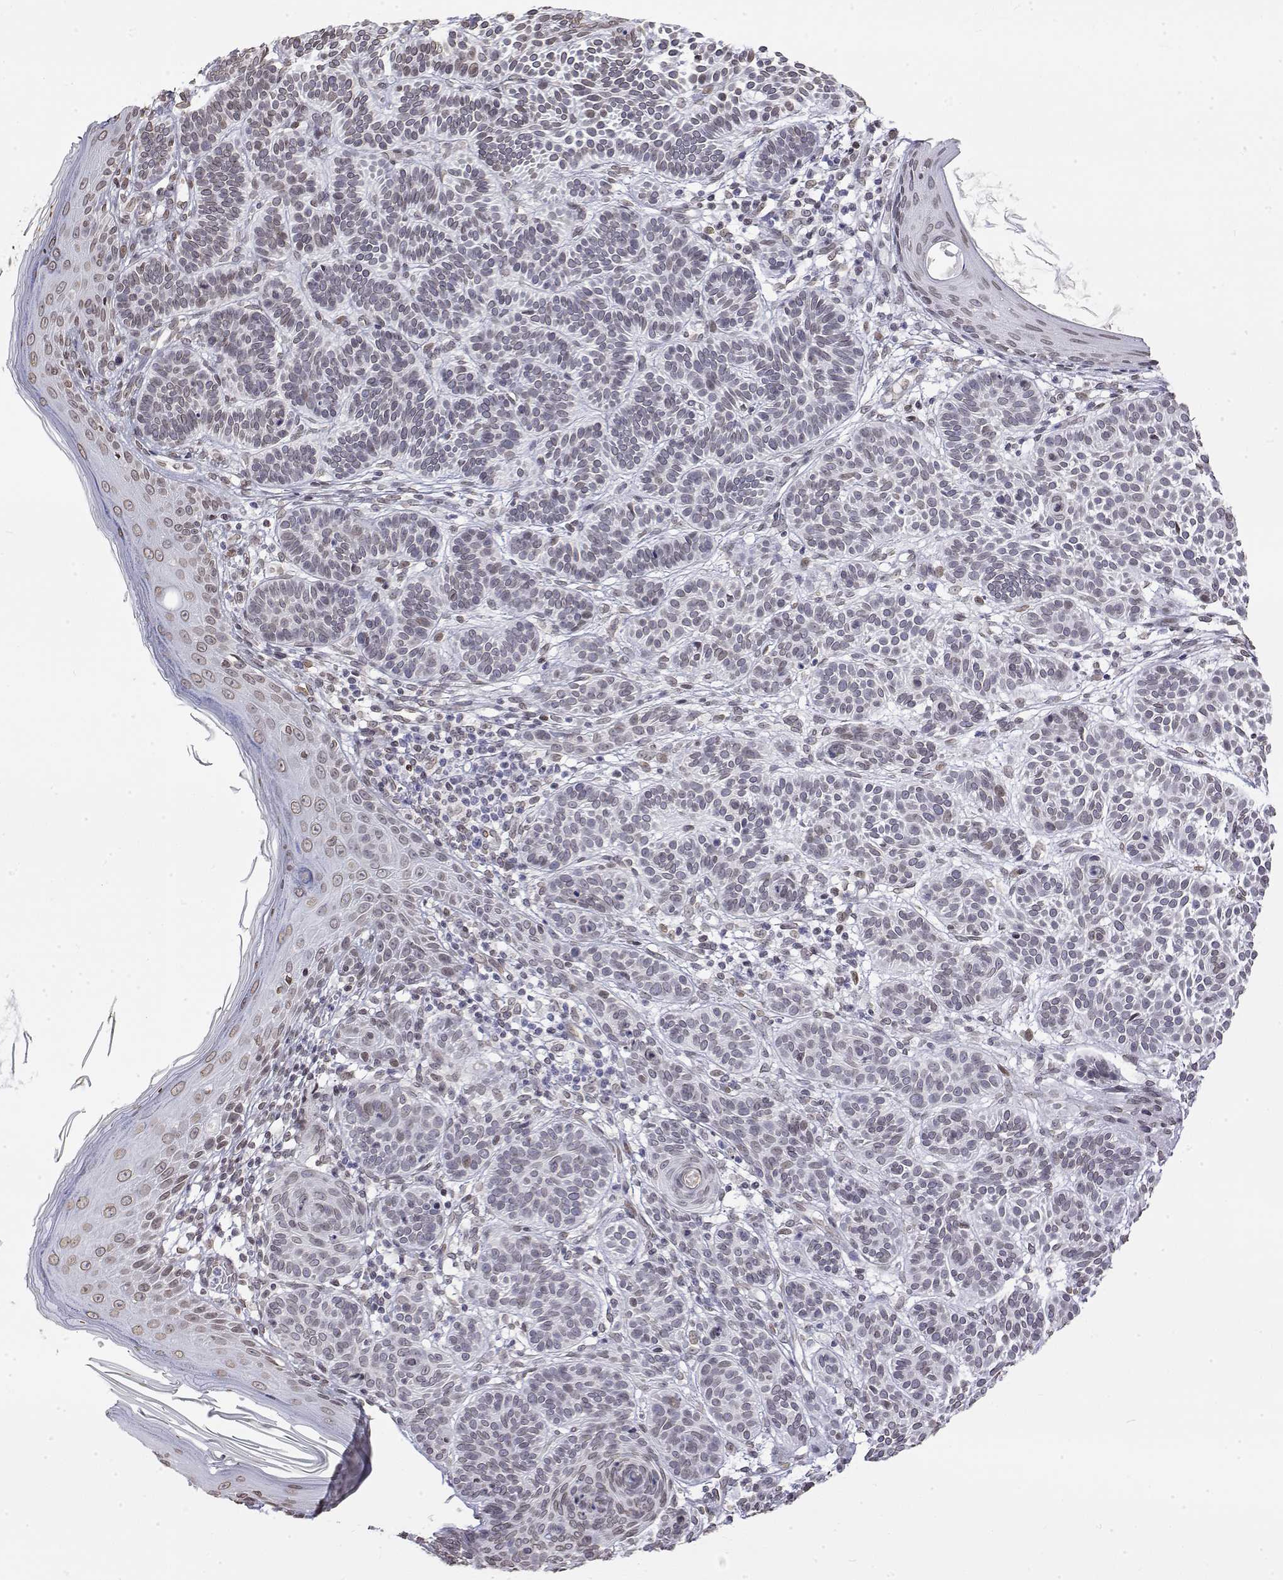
{"staining": {"intensity": "negative", "quantity": "none", "location": "none"}, "tissue": "skin cancer", "cell_type": "Tumor cells", "image_type": "cancer", "snomed": [{"axis": "morphology", "description": "Basal cell carcinoma"}, {"axis": "topography", "description": "Skin"}], "caption": "Immunohistochemical staining of human basal cell carcinoma (skin) displays no significant positivity in tumor cells.", "gene": "ZNF532", "patient": {"sex": "male", "age": 85}}